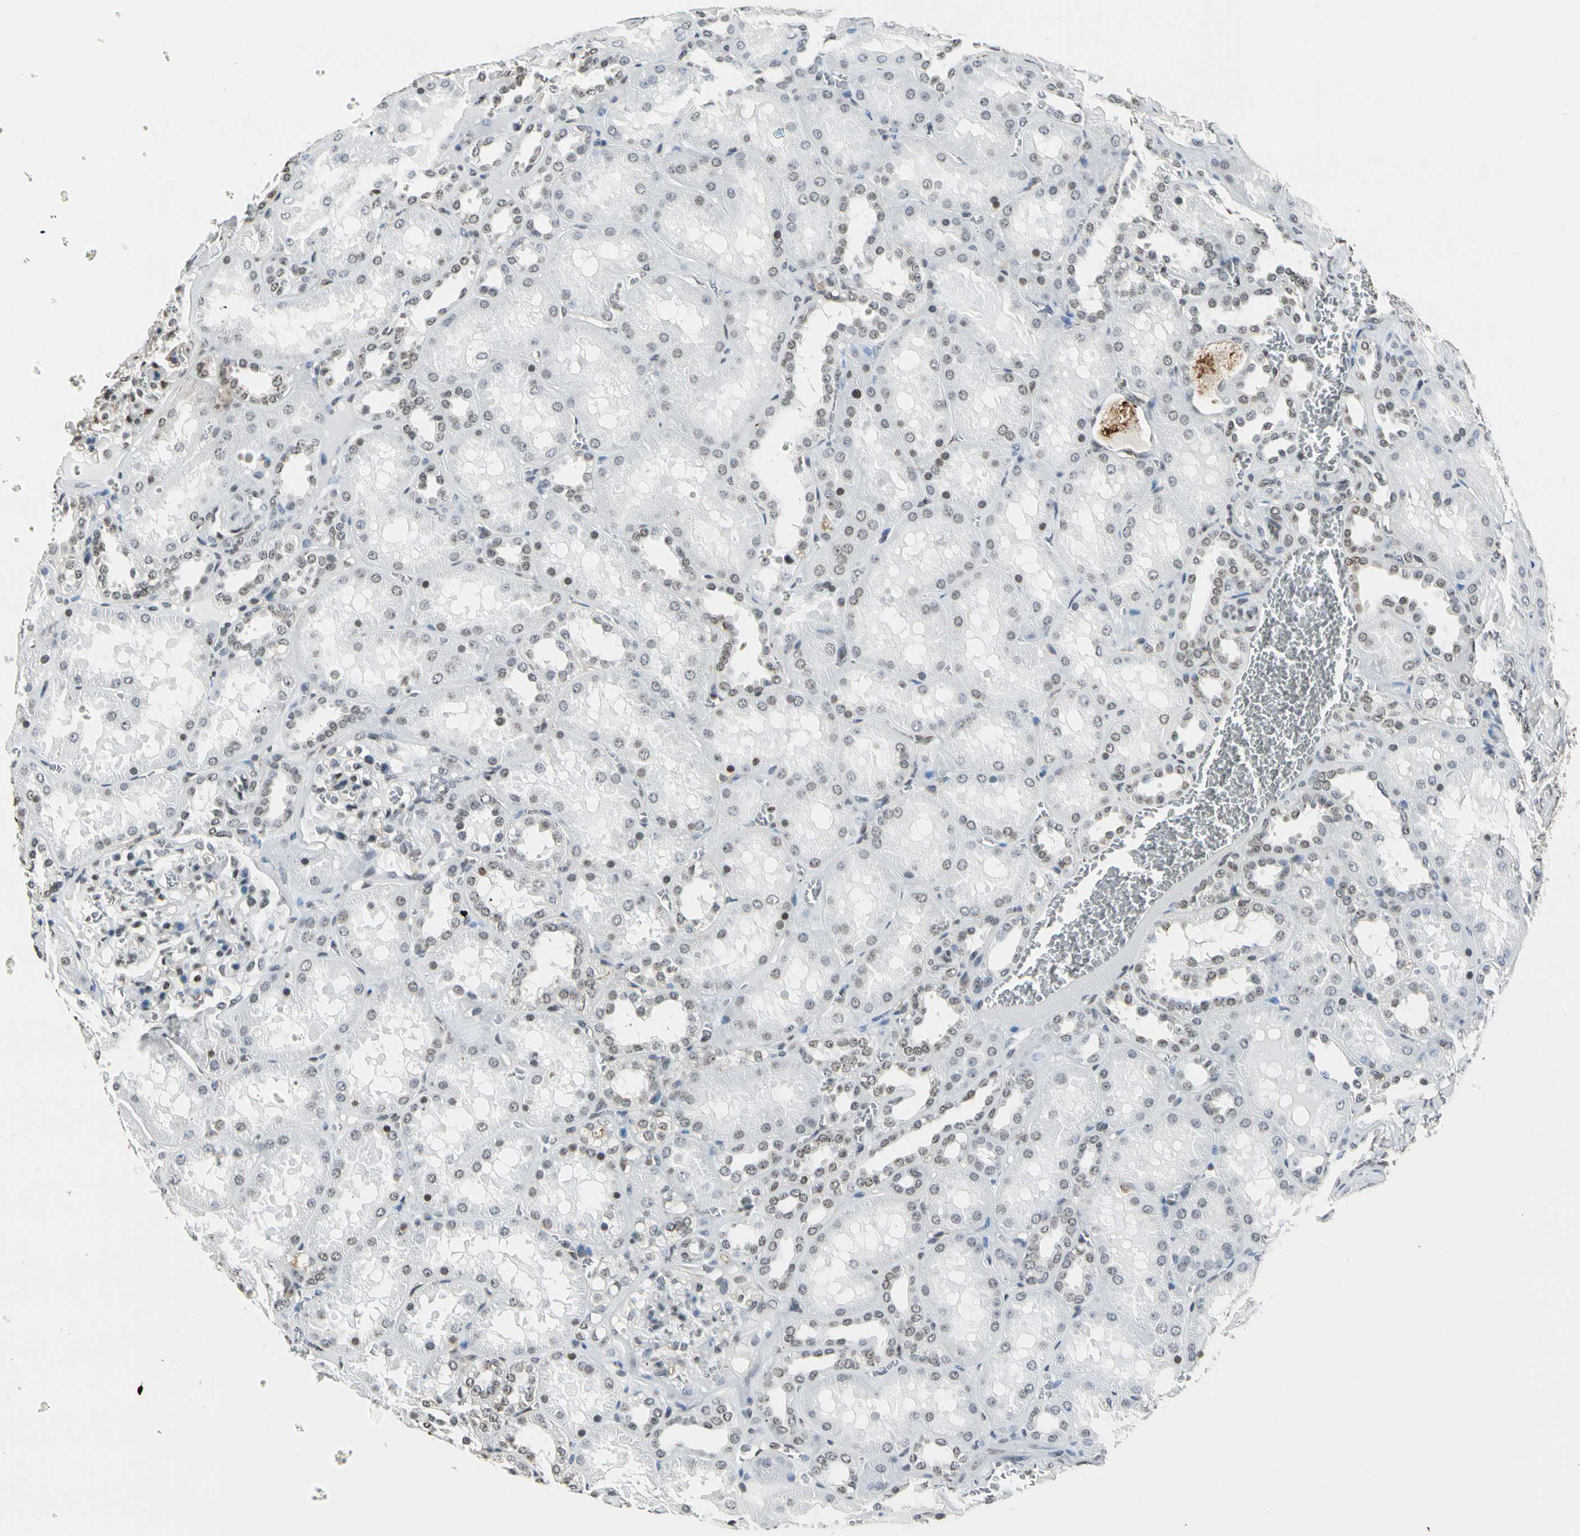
{"staining": {"intensity": "weak", "quantity": "<25%", "location": "nuclear"}, "tissue": "kidney", "cell_type": "Cells in glomeruli", "image_type": "normal", "snomed": [{"axis": "morphology", "description": "Normal tissue, NOS"}, {"axis": "topography", "description": "Kidney"}], "caption": "Immunohistochemical staining of normal kidney displays no significant staining in cells in glomeruli.", "gene": "FER", "patient": {"sex": "female", "age": 52}}